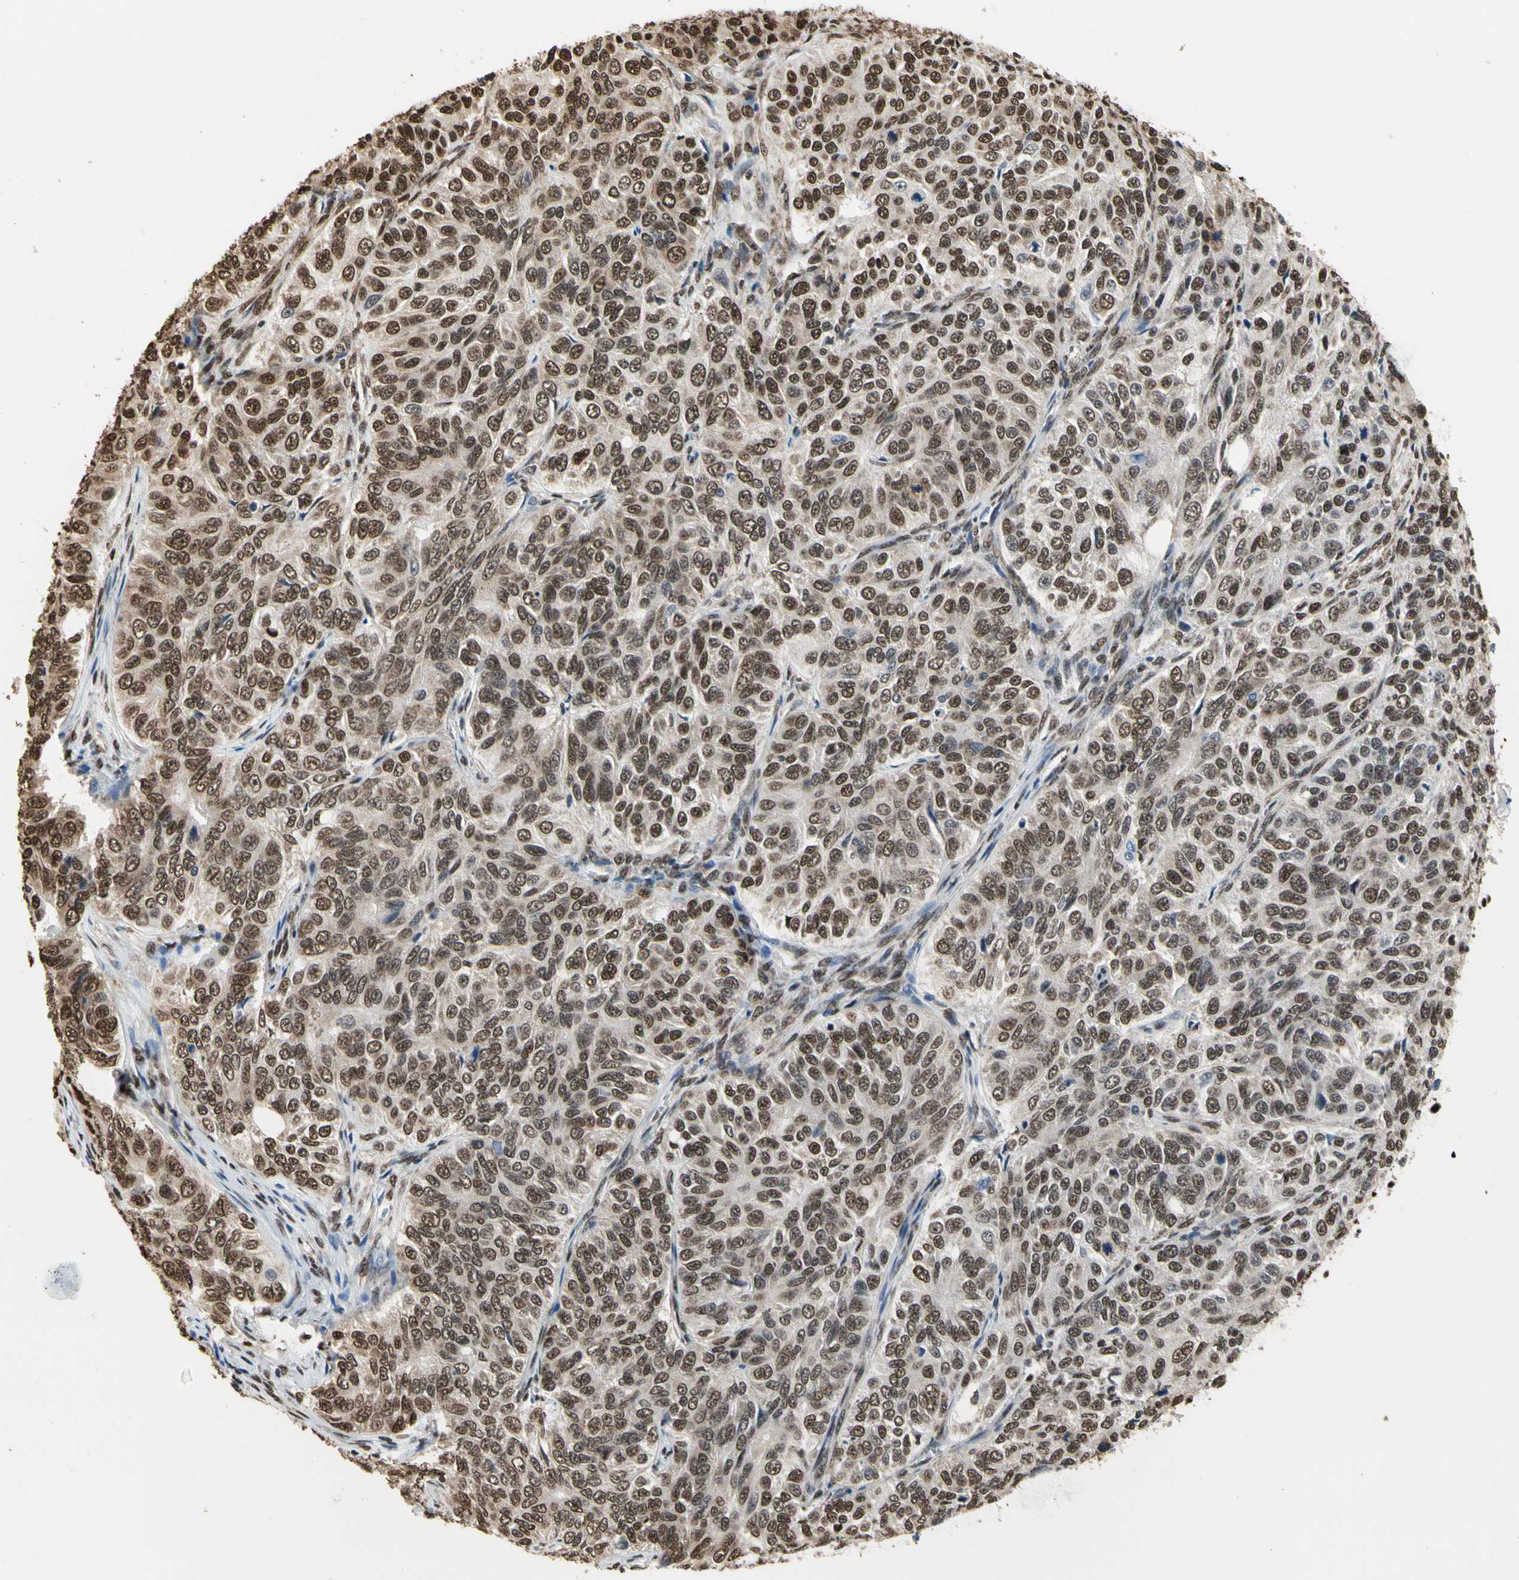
{"staining": {"intensity": "moderate", "quantity": ">75%", "location": "nuclear"}, "tissue": "ovarian cancer", "cell_type": "Tumor cells", "image_type": "cancer", "snomed": [{"axis": "morphology", "description": "Carcinoma, endometroid"}, {"axis": "topography", "description": "Ovary"}], "caption": "Ovarian cancer (endometroid carcinoma) stained with immunohistochemistry (IHC) demonstrates moderate nuclear staining in approximately >75% of tumor cells.", "gene": "HNRNPK", "patient": {"sex": "female", "age": 51}}